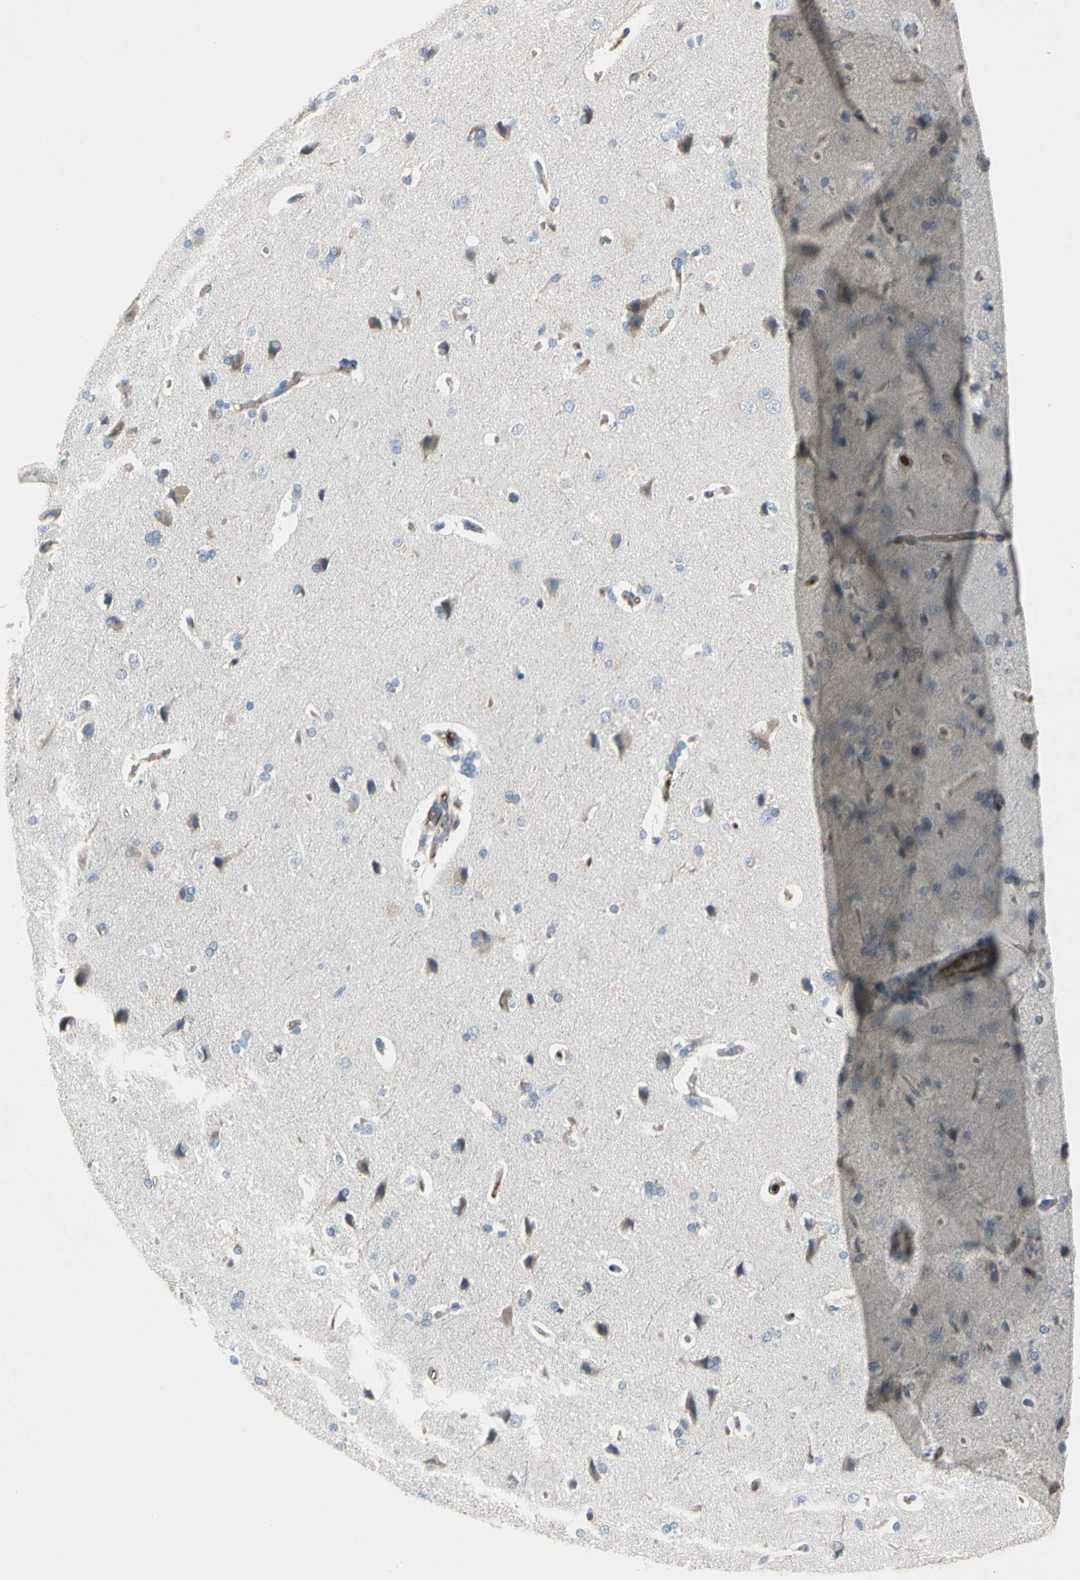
{"staining": {"intensity": "weak", "quantity": ">75%", "location": "cytoplasmic/membranous"}, "tissue": "cerebral cortex", "cell_type": "Endothelial cells", "image_type": "normal", "snomed": [{"axis": "morphology", "description": "Normal tissue, NOS"}, {"axis": "topography", "description": "Cerebral cortex"}], "caption": "This photomicrograph reveals unremarkable cerebral cortex stained with immunohistochemistry to label a protein in brown. The cytoplasmic/membranous of endothelial cells show weak positivity for the protein. Nuclei are counter-stained blue.", "gene": "HJURP", "patient": {"sex": "male", "age": 62}}